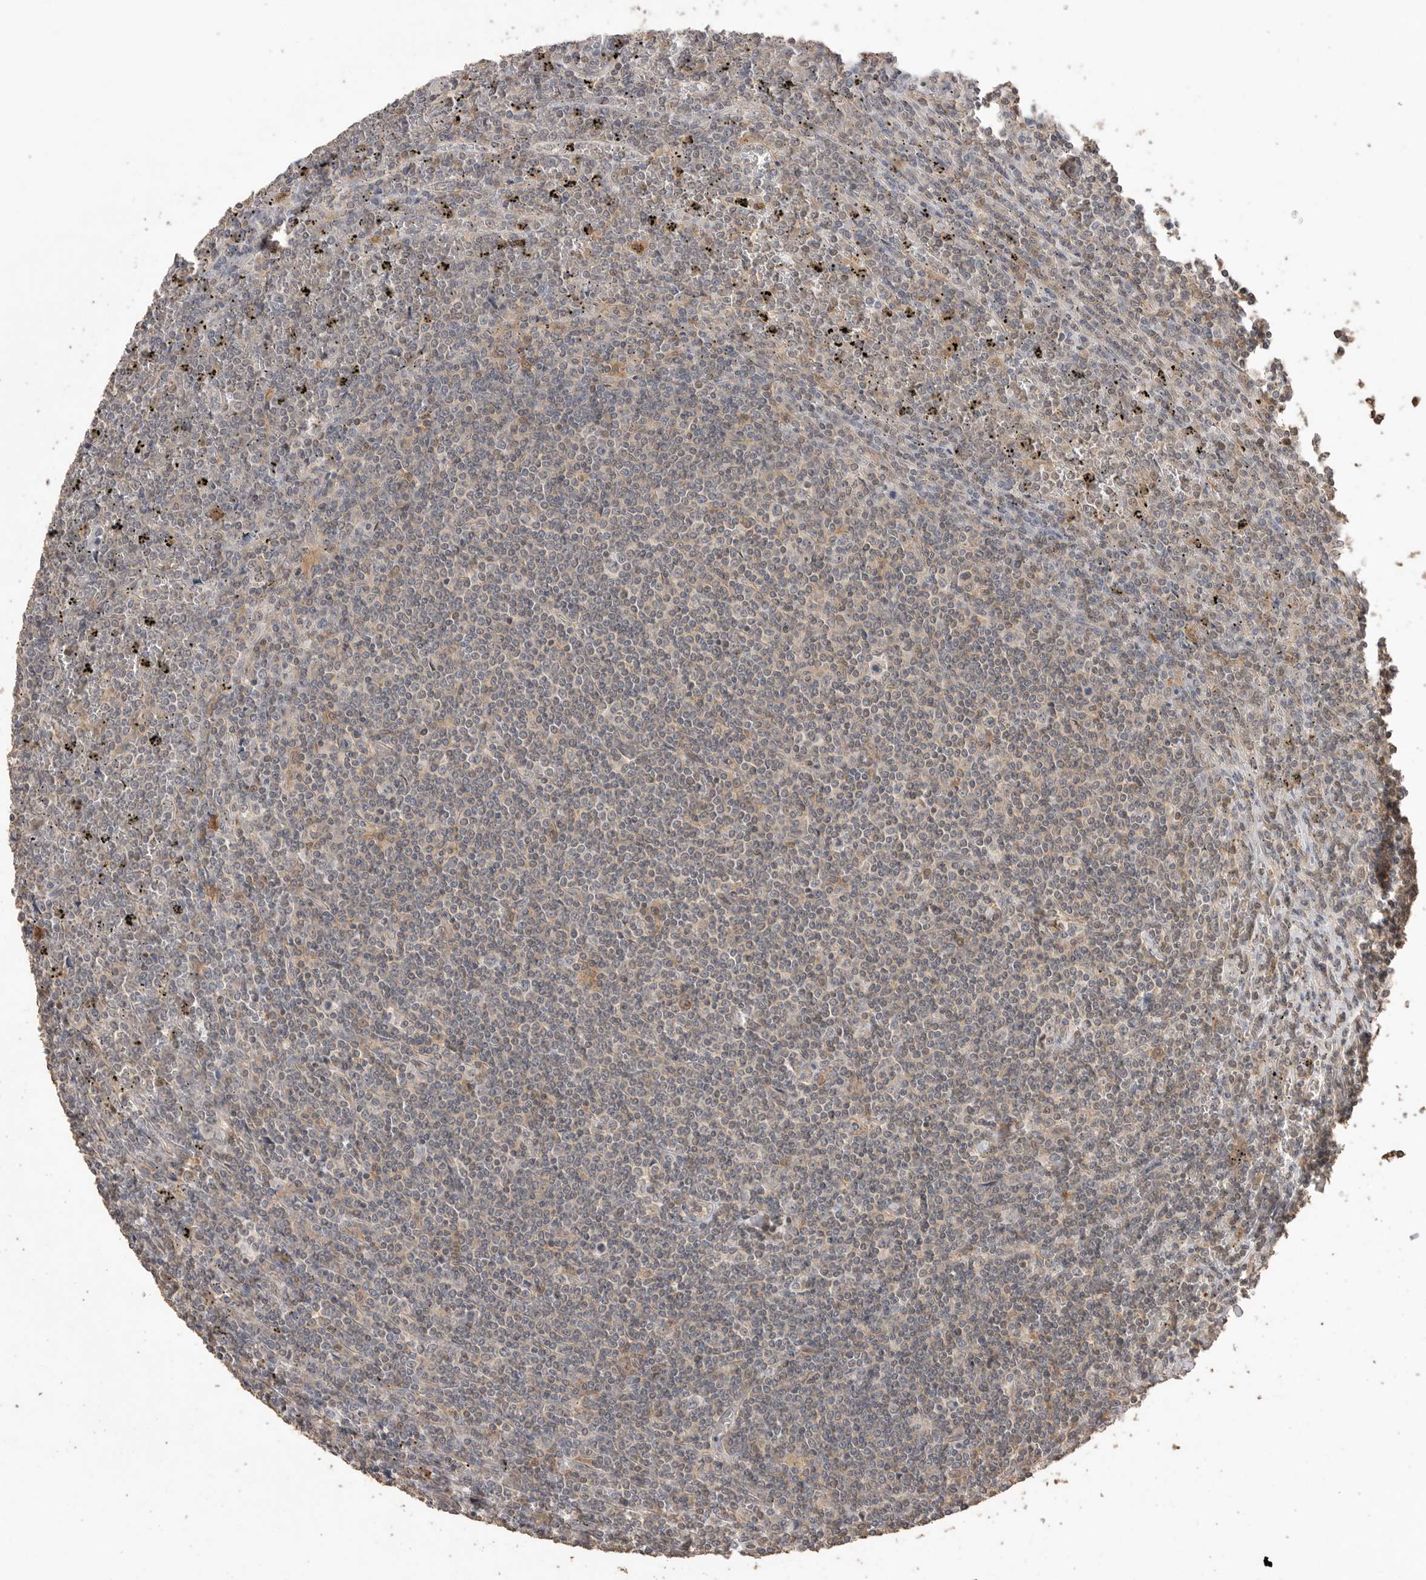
{"staining": {"intensity": "negative", "quantity": "none", "location": "none"}, "tissue": "lymphoma", "cell_type": "Tumor cells", "image_type": "cancer", "snomed": [{"axis": "morphology", "description": "Malignant lymphoma, non-Hodgkin's type, Low grade"}, {"axis": "topography", "description": "Spleen"}], "caption": "Lymphoma stained for a protein using IHC reveals no staining tumor cells.", "gene": "MAP2K1", "patient": {"sex": "female", "age": 19}}